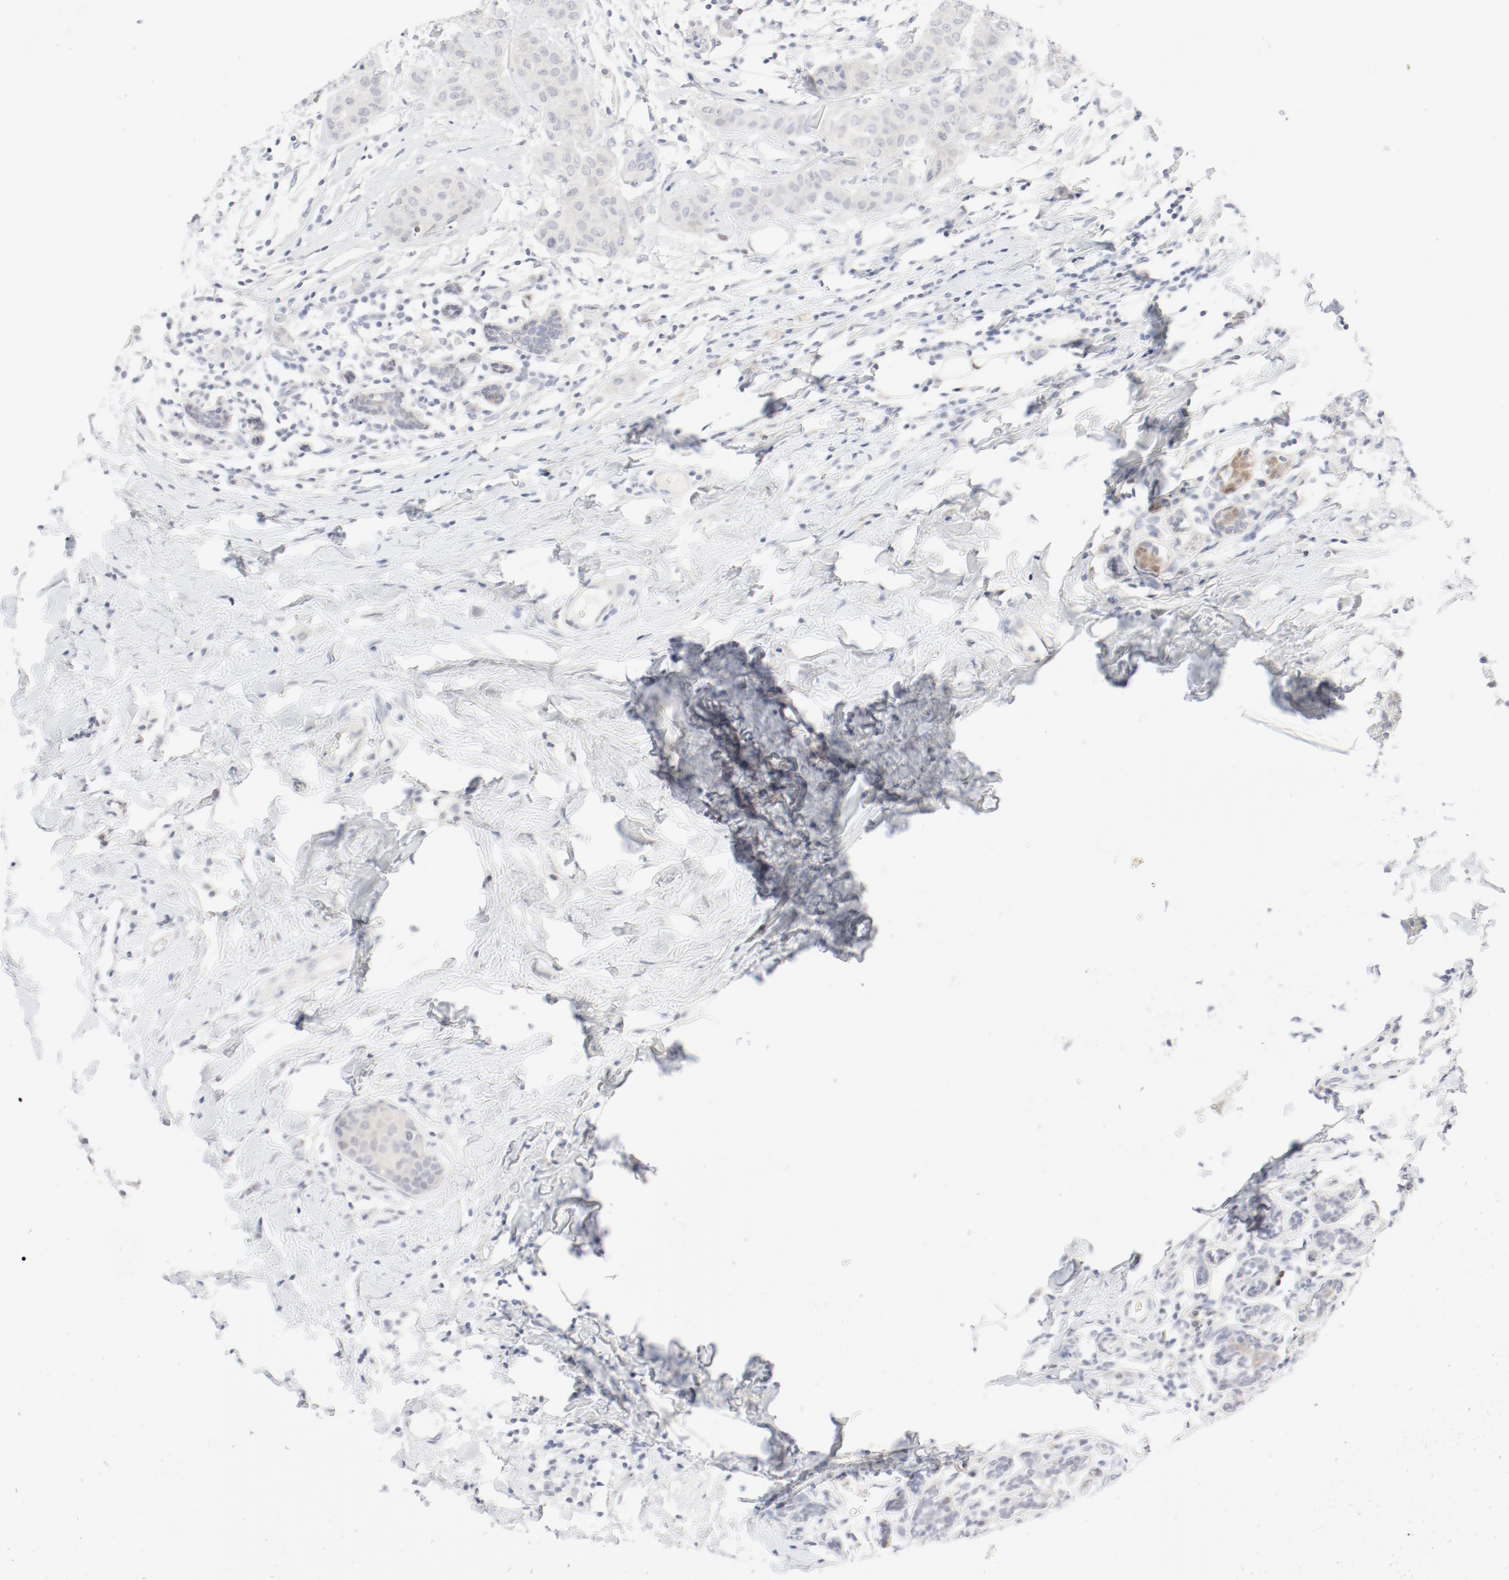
{"staining": {"intensity": "weak", "quantity": "<25%", "location": "cytoplasmic/membranous"}, "tissue": "breast cancer", "cell_type": "Tumor cells", "image_type": "cancer", "snomed": [{"axis": "morphology", "description": "Duct carcinoma"}, {"axis": "topography", "description": "Breast"}], "caption": "An IHC histopathology image of breast cancer (infiltrating ductal carcinoma) is shown. There is no staining in tumor cells of breast cancer (infiltrating ductal carcinoma). (Brightfield microscopy of DAB (3,3'-diaminobenzidine) IHC at high magnification).", "gene": "PGM1", "patient": {"sex": "female", "age": 40}}